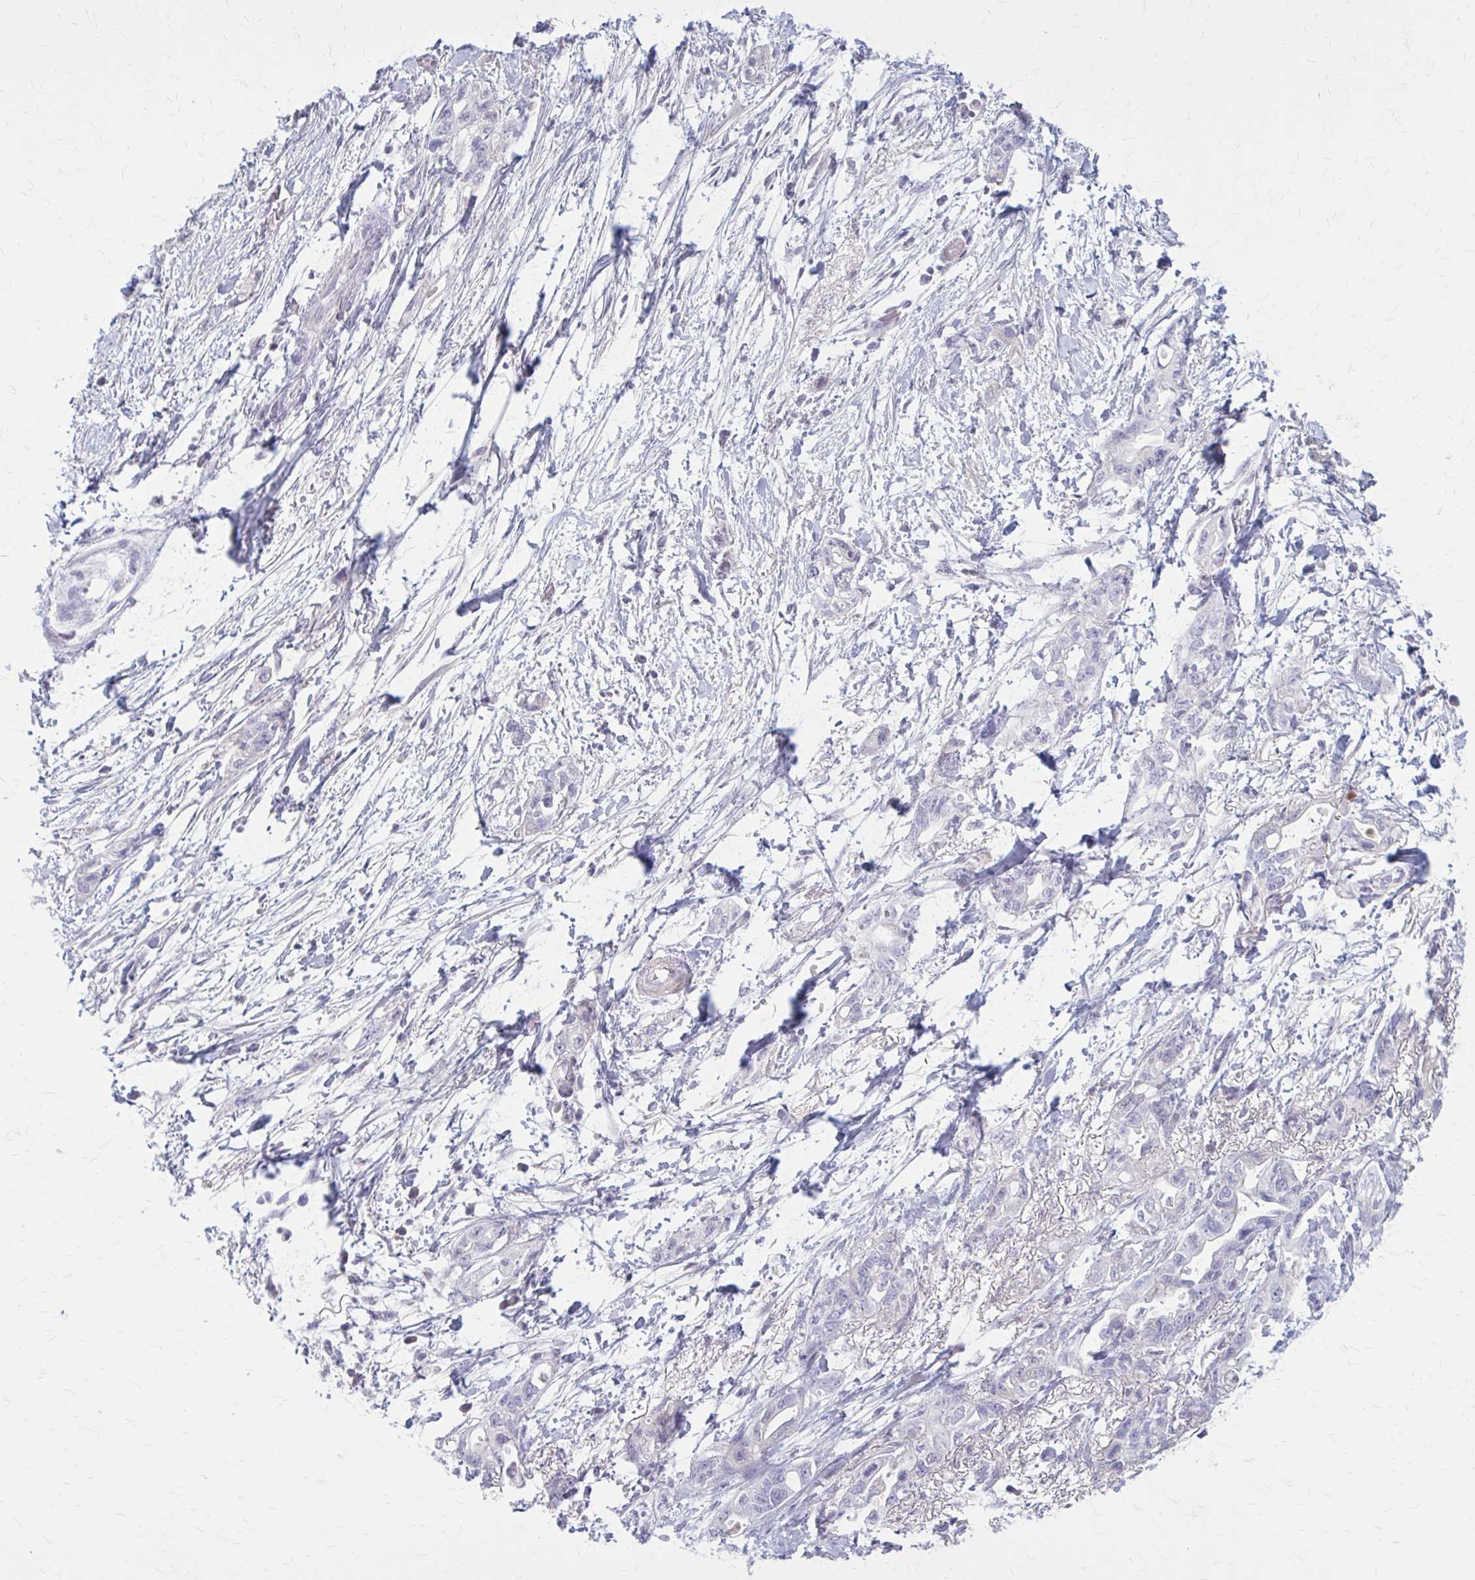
{"staining": {"intensity": "negative", "quantity": "none", "location": "none"}, "tissue": "pancreatic cancer", "cell_type": "Tumor cells", "image_type": "cancer", "snomed": [{"axis": "morphology", "description": "Adenocarcinoma, NOS"}, {"axis": "topography", "description": "Pancreas"}], "caption": "High power microscopy histopathology image of an immunohistochemistry (IHC) image of pancreatic cancer, revealing no significant staining in tumor cells.", "gene": "SERPIND1", "patient": {"sex": "female", "age": 72}}